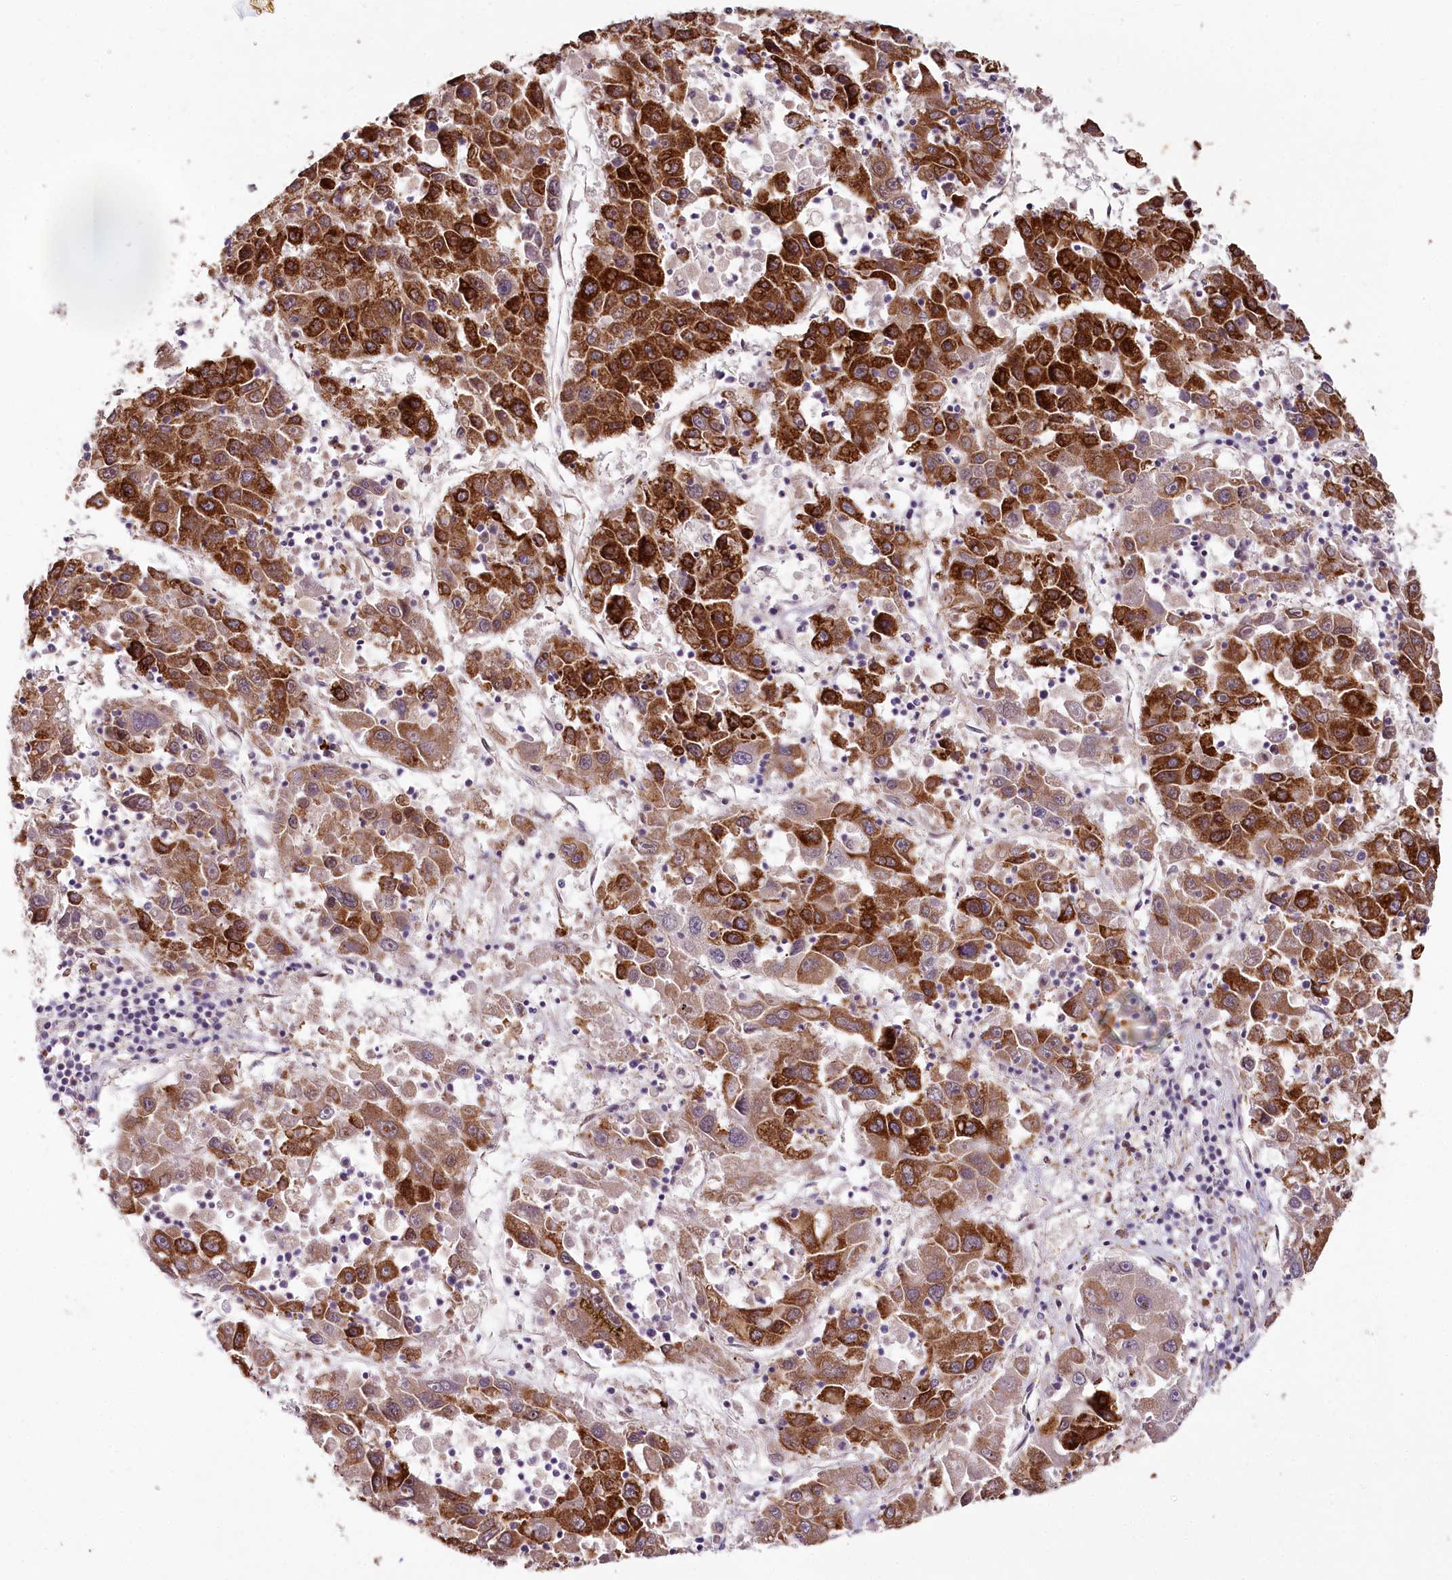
{"staining": {"intensity": "strong", "quantity": "25%-75%", "location": "cytoplasmic/membranous"}, "tissue": "liver cancer", "cell_type": "Tumor cells", "image_type": "cancer", "snomed": [{"axis": "morphology", "description": "Carcinoma, Hepatocellular, NOS"}, {"axis": "topography", "description": "Liver"}], "caption": "Liver hepatocellular carcinoma stained for a protein demonstrates strong cytoplasmic/membranous positivity in tumor cells.", "gene": "ALKBH8", "patient": {"sex": "male", "age": 49}}